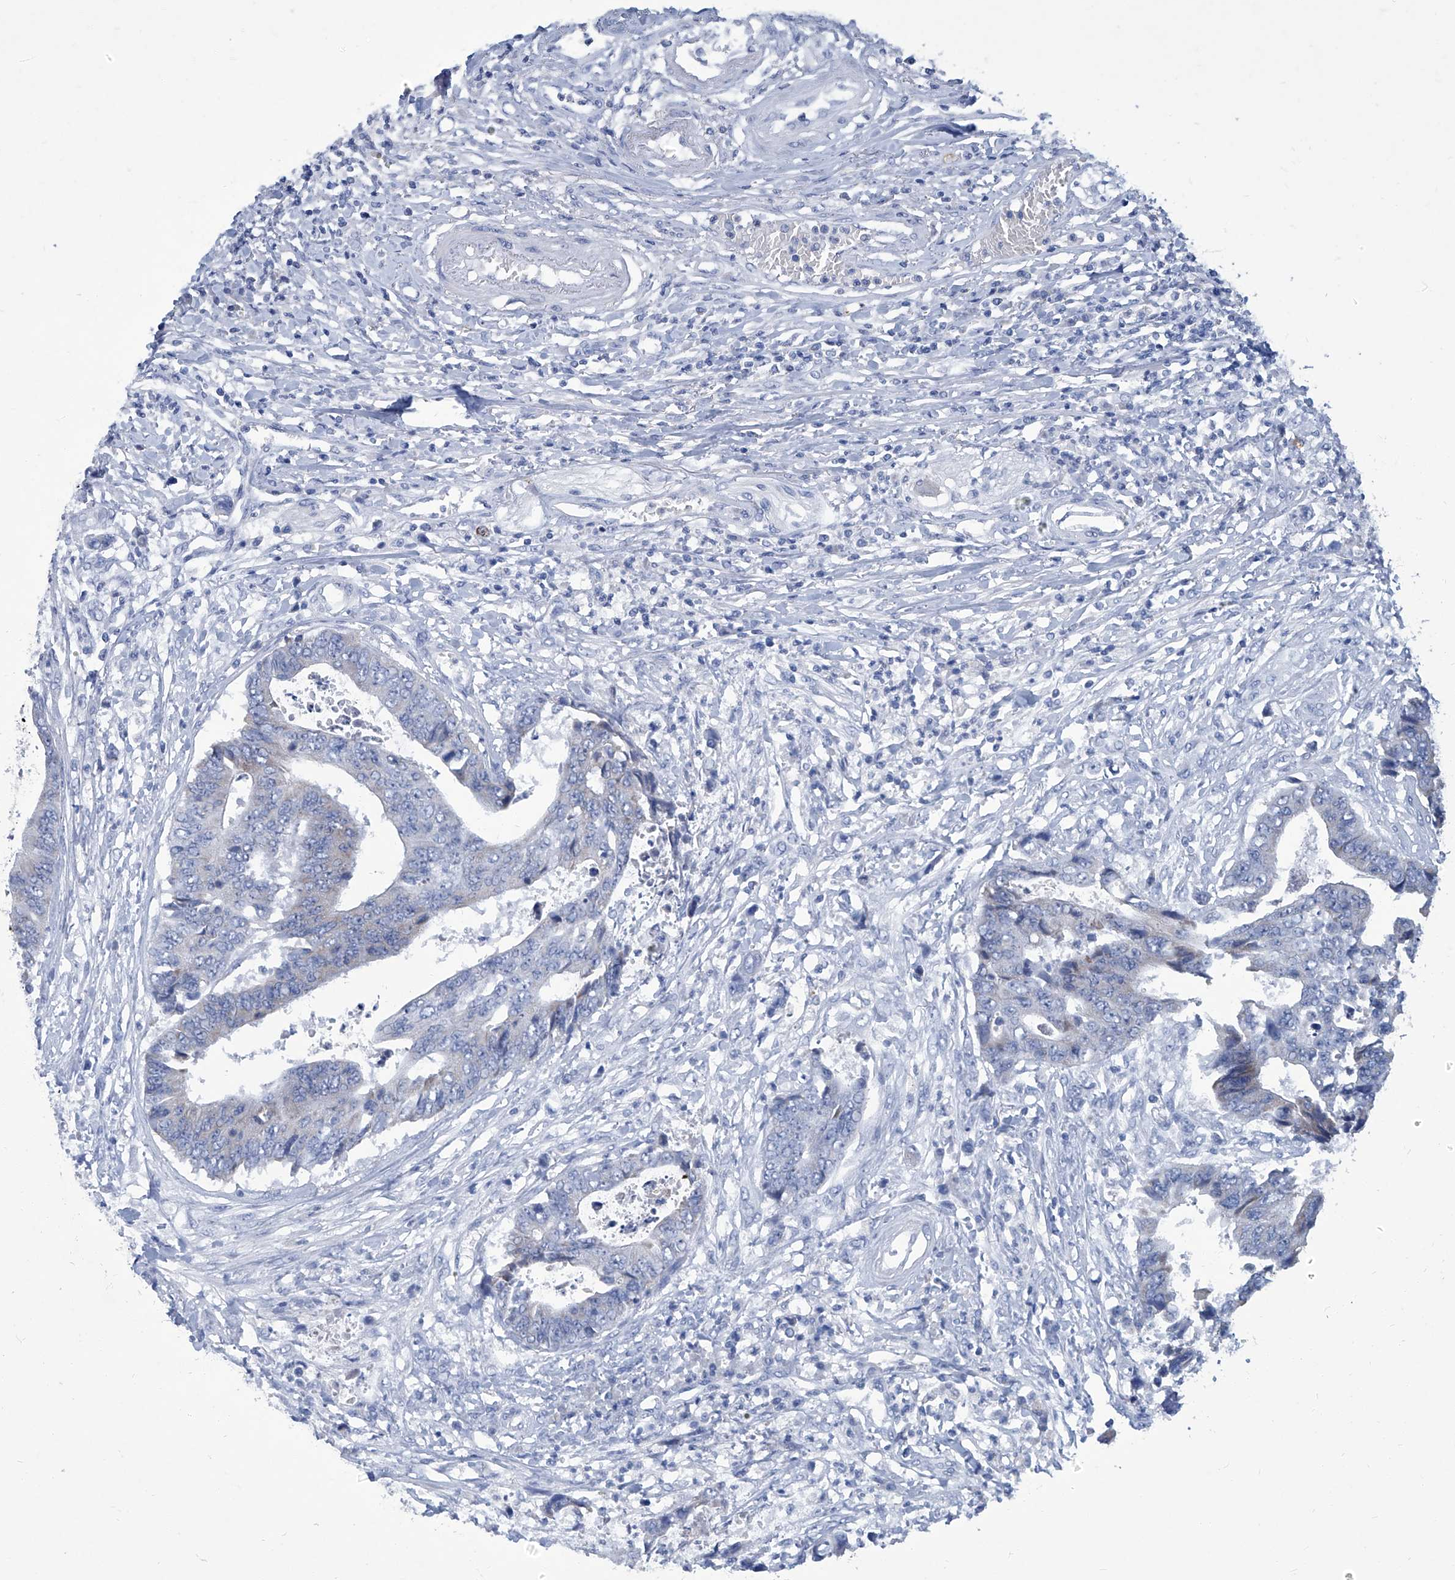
{"staining": {"intensity": "negative", "quantity": "none", "location": "none"}, "tissue": "colorectal cancer", "cell_type": "Tumor cells", "image_type": "cancer", "snomed": [{"axis": "morphology", "description": "Adenocarcinoma, NOS"}, {"axis": "topography", "description": "Rectum"}], "caption": "IHC micrograph of colorectal cancer stained for a protein (brown), which shows no staining in tumor cells.", "gene": "MTARC1", "patient": {"sex": "male", "age": 84}}